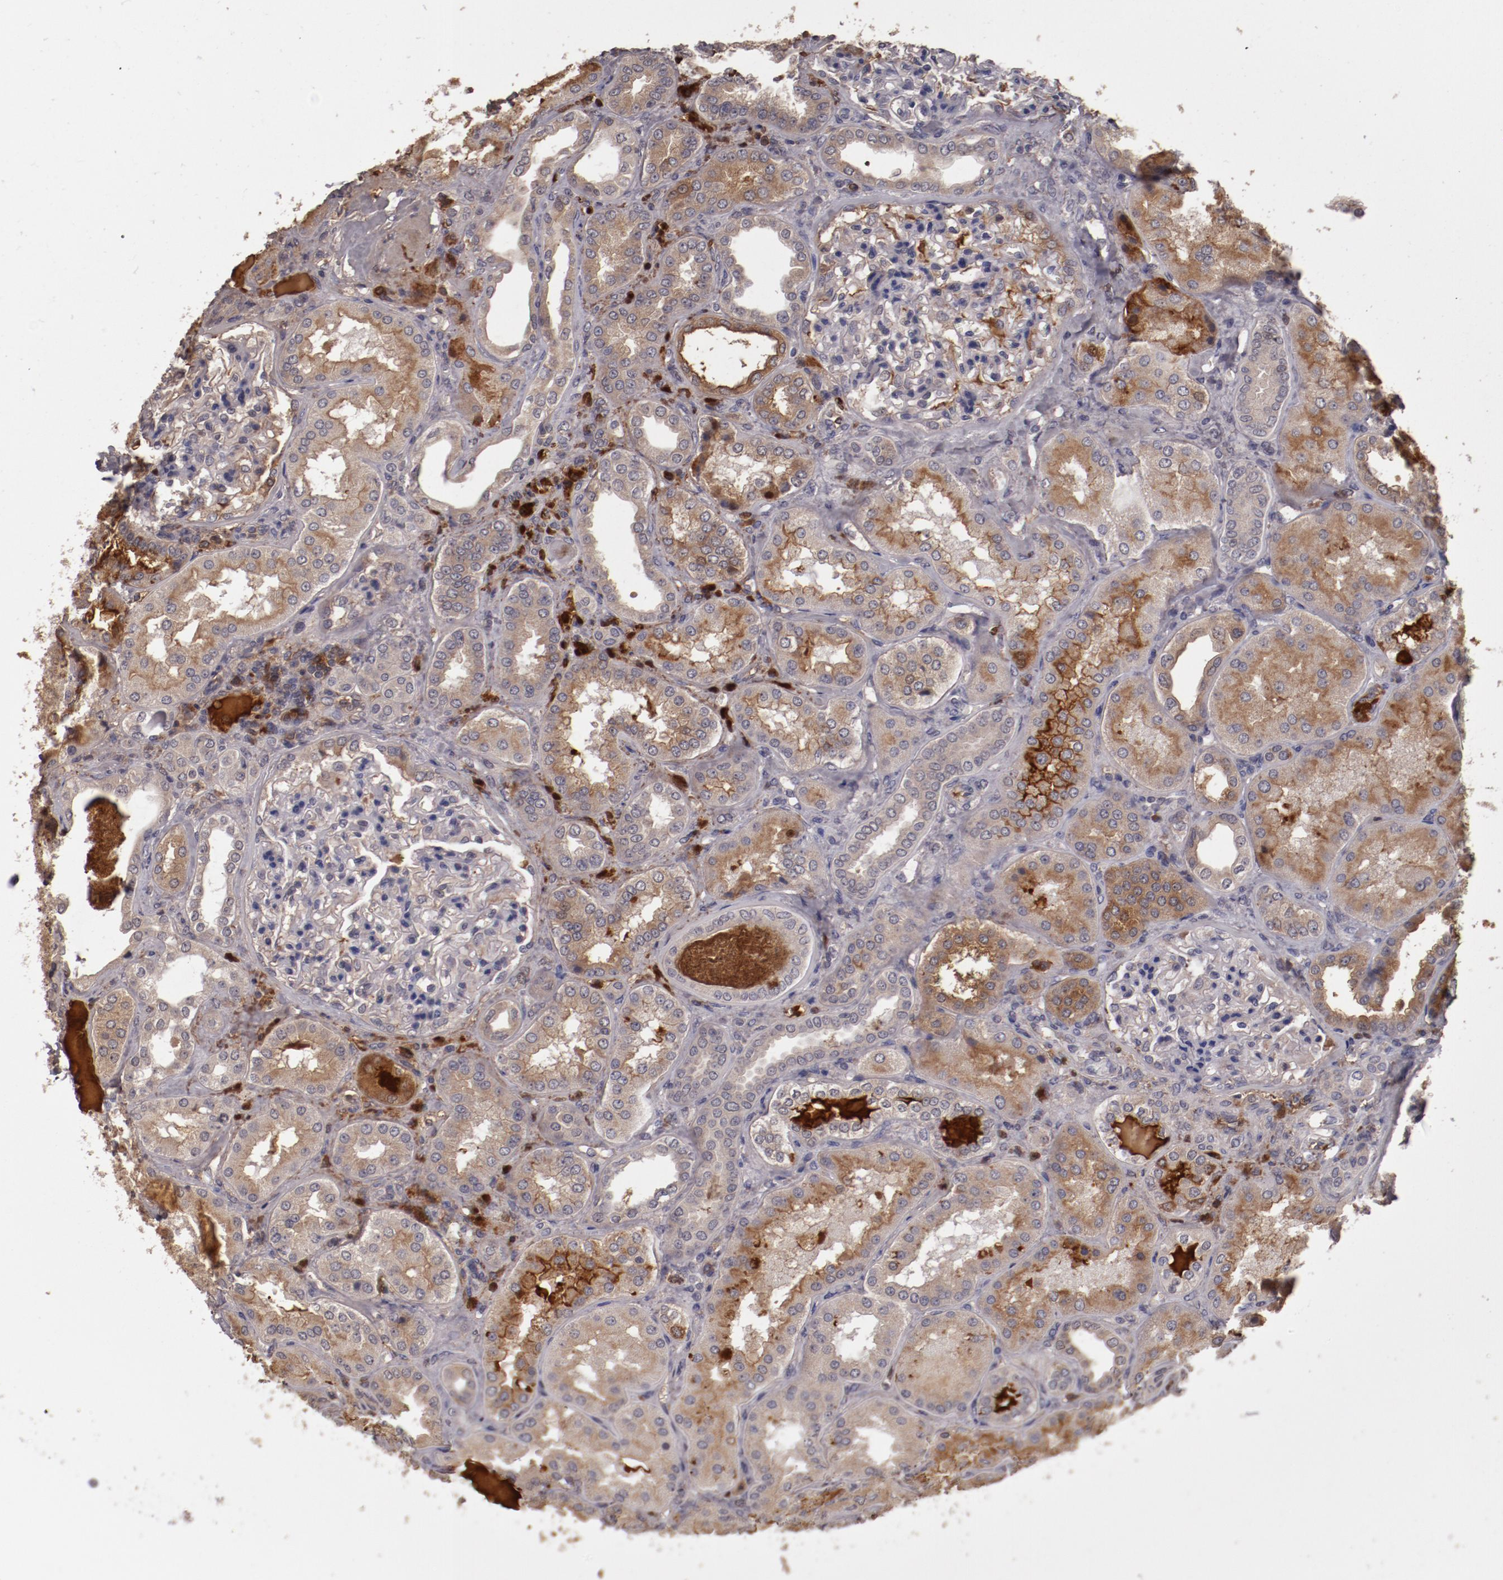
{"staining": {"intensity": "moderate", "quantity": "<25%", "location": "cytoplasmic/membranous"}, "tissue": "kidney", "cell_type": "Cells in glomeruli", "image_type": "normal", "snomed": [{"axis": "morphology", "description": "Normal tissue, NOS"}, {"axis": "topography", "description": "Kidney"}], "caption": "Immunohistochemical staining of benign human kidney exhibits <25% levels of moderate cytoplasmic/membranous protein expression in approximately <25% of cells in glomeruli.", "gene": "CP", "patient": {"sex": "female", "age": 56}}